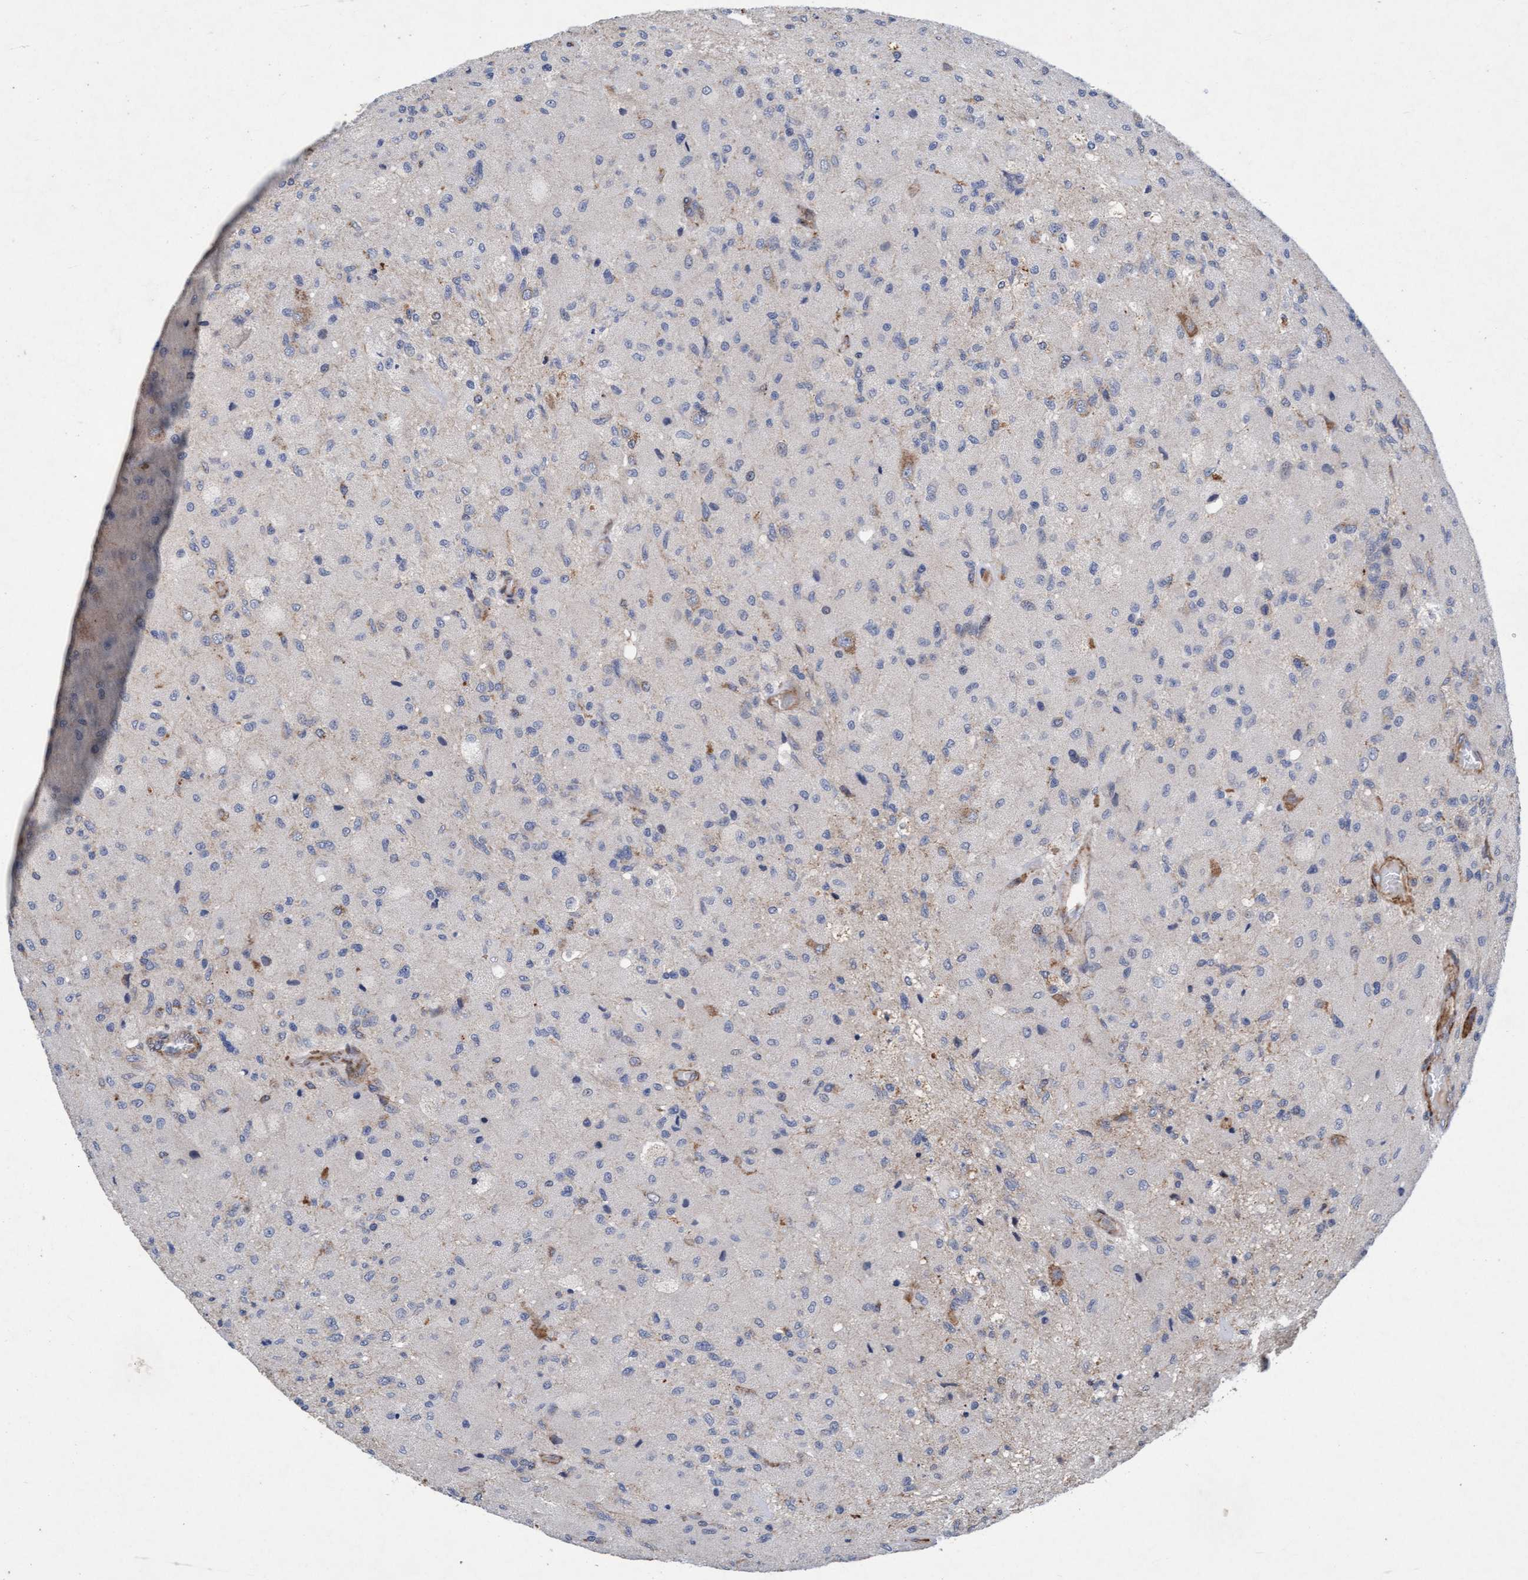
{"staining": {"intensity": "negative", "quantity": "none", "location": "none"}, "tissue": "glioma", "cell_type": "Tumor cells", "image_type": "cancer", "snomed": [{"axis": "morphology", "description": "Normal tissue, NOS"}, {"axis": "morphology", "description": "Glioma, malignant, High grade"}, {"axis": "topography", "description": "Cerebral cortex"}], "caption": "Immunohistochemical staining of human glioma reveals no significant staining in tumor cells.", "gene": "TMEM70", "patient": {"sex": "male", "age": 77}}